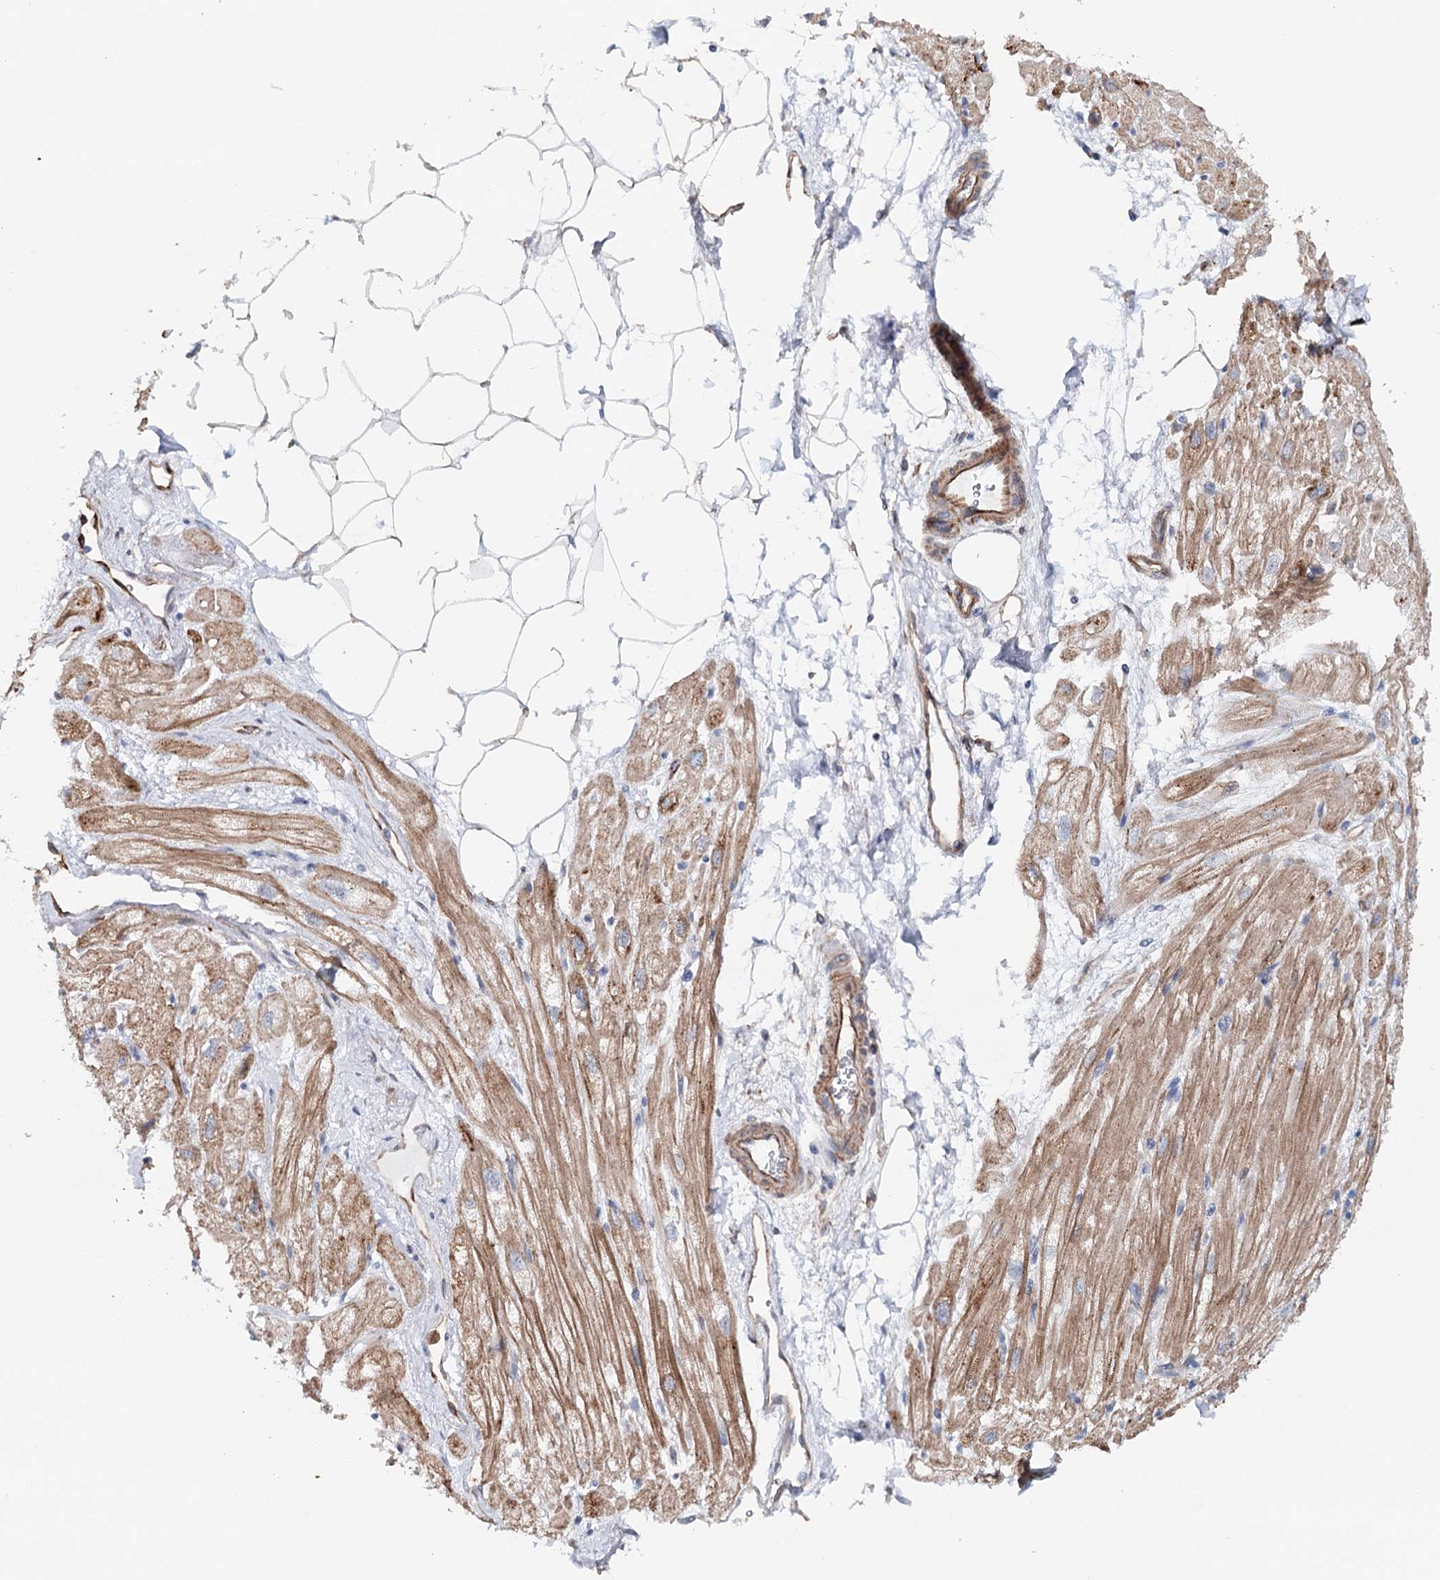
{"staining": {"intensity": "moderate", "quantity": "25%-75%", "location": "cytoplasmic/membranous"}, "tissue": "heart muscle", "cell_type": "Cardiomyocytes", "image_type": "normal", "snomed": [{"axis": "morphology", "description": "Normal tissue, NOS"}, {"axis": "topography", "description": "Heart"}], "caption": "Immunohistochemical staining of benign heart muscle reveals medium levels of moderate cytoplasmic/membranous staining in approximately 25%-75% of cardiomyocytes. The staining is performed using DAB brown chromogen to label protein expression. The nuclei are counter-stained blue using hematoxylin.", "gene": "SYNPO", "patient": {"sex": "male", "age": 50}}